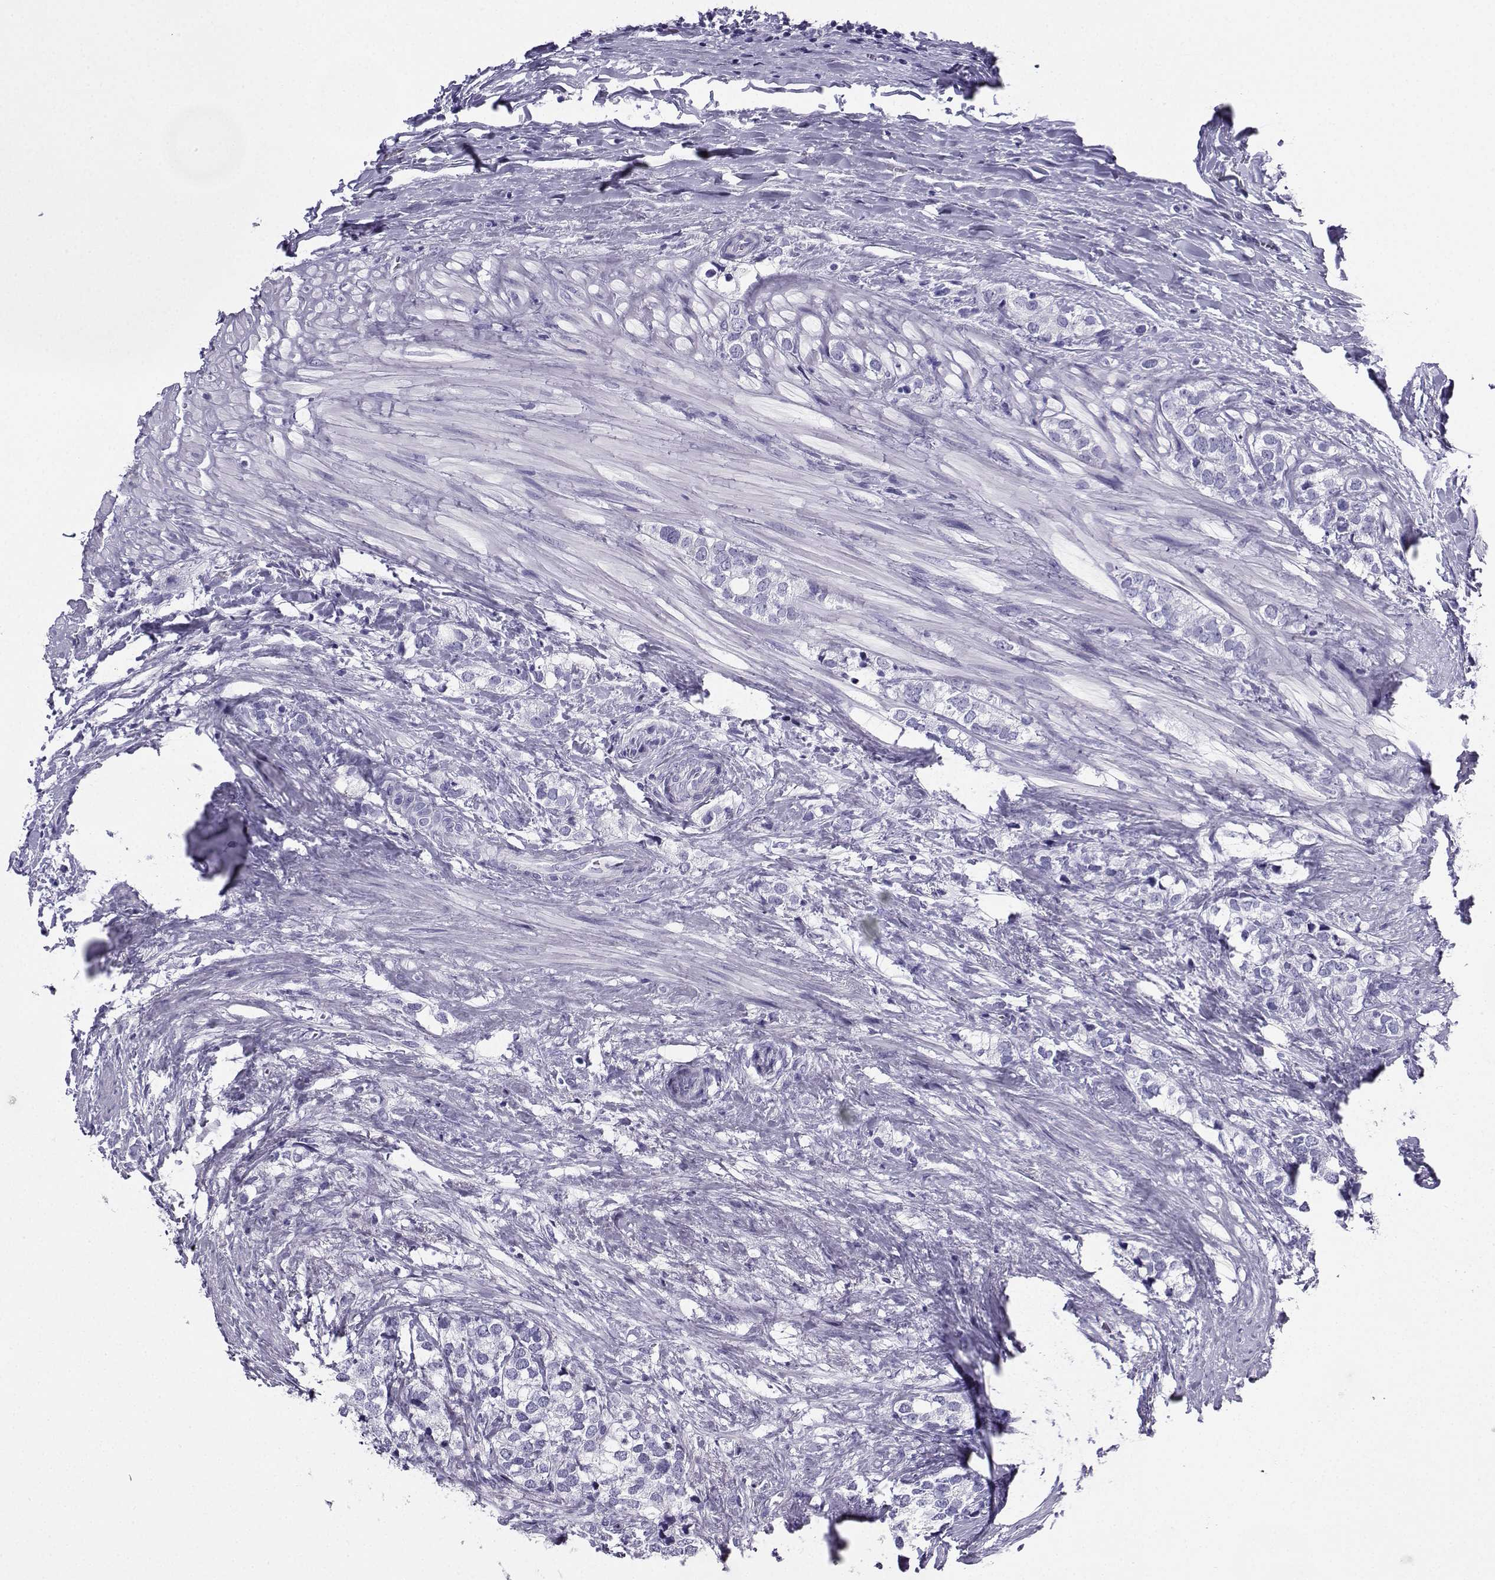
{"staining": {"intensity": "negative", "quantity": "none", "location": "none"}, "tissue": "prostate cancer", "cell_type": "Tumor cells", "image_type": "cancer", "snomed": [{"axis": "morphology", "description": "Adenocarcinoma, NOS"}, {"axis": "topography", "description": "Prostate and seminal vesicle, NOS"}], "caption": "This is a histopathology image of IHC staining of prostate cancer (adenocarcinoma), which shows no positivity in tumor cells.", "gene": "CD109", "patient": {"sex": "male", "age": 63}}